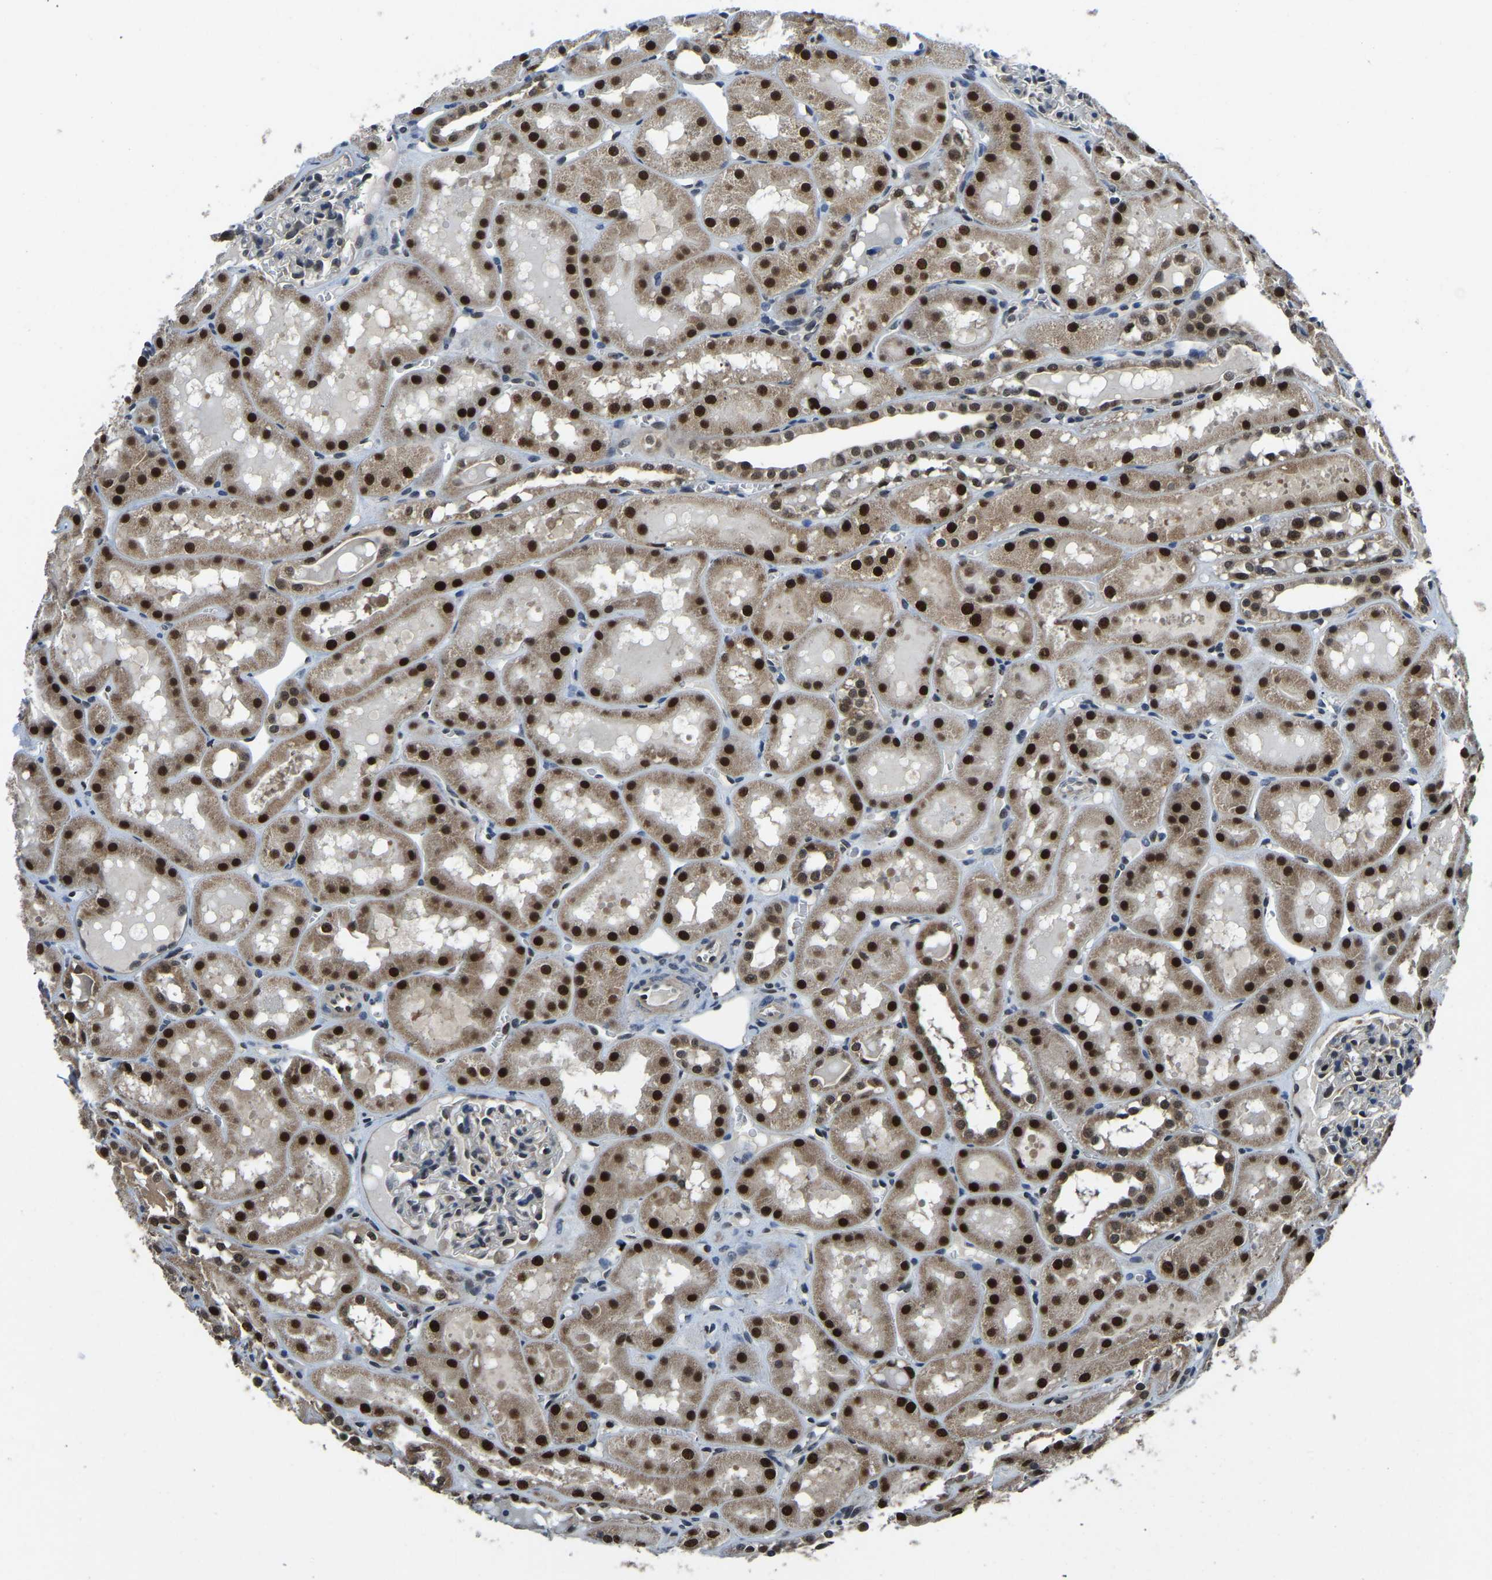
{"staining": {"intensity": "weak", "quantity": "<25%", "location": "nuclear"}, "tissue": "kidney", "cell_type": "Cells in glomeruli", "image_type": "normal", "snomed": [{"axis": "morphology", "description": "Normal tissue, NOS"}, {"axis": "topography", "description": "Kidney"}, {"axis": "topography", "description": "Urinary bladder"}], "caption": "Cells in glomeruli are negative for protein expression in normal human kidney. (Stains: DAB (3,3'-diaminobenzidine) immunohistochemistry (IHC) with hematoxylin counter stain, Microscopy: brightfield microscopy at high magnification).", "gene": "DFFA", "patient": {"sex": "male", "age": 16}}